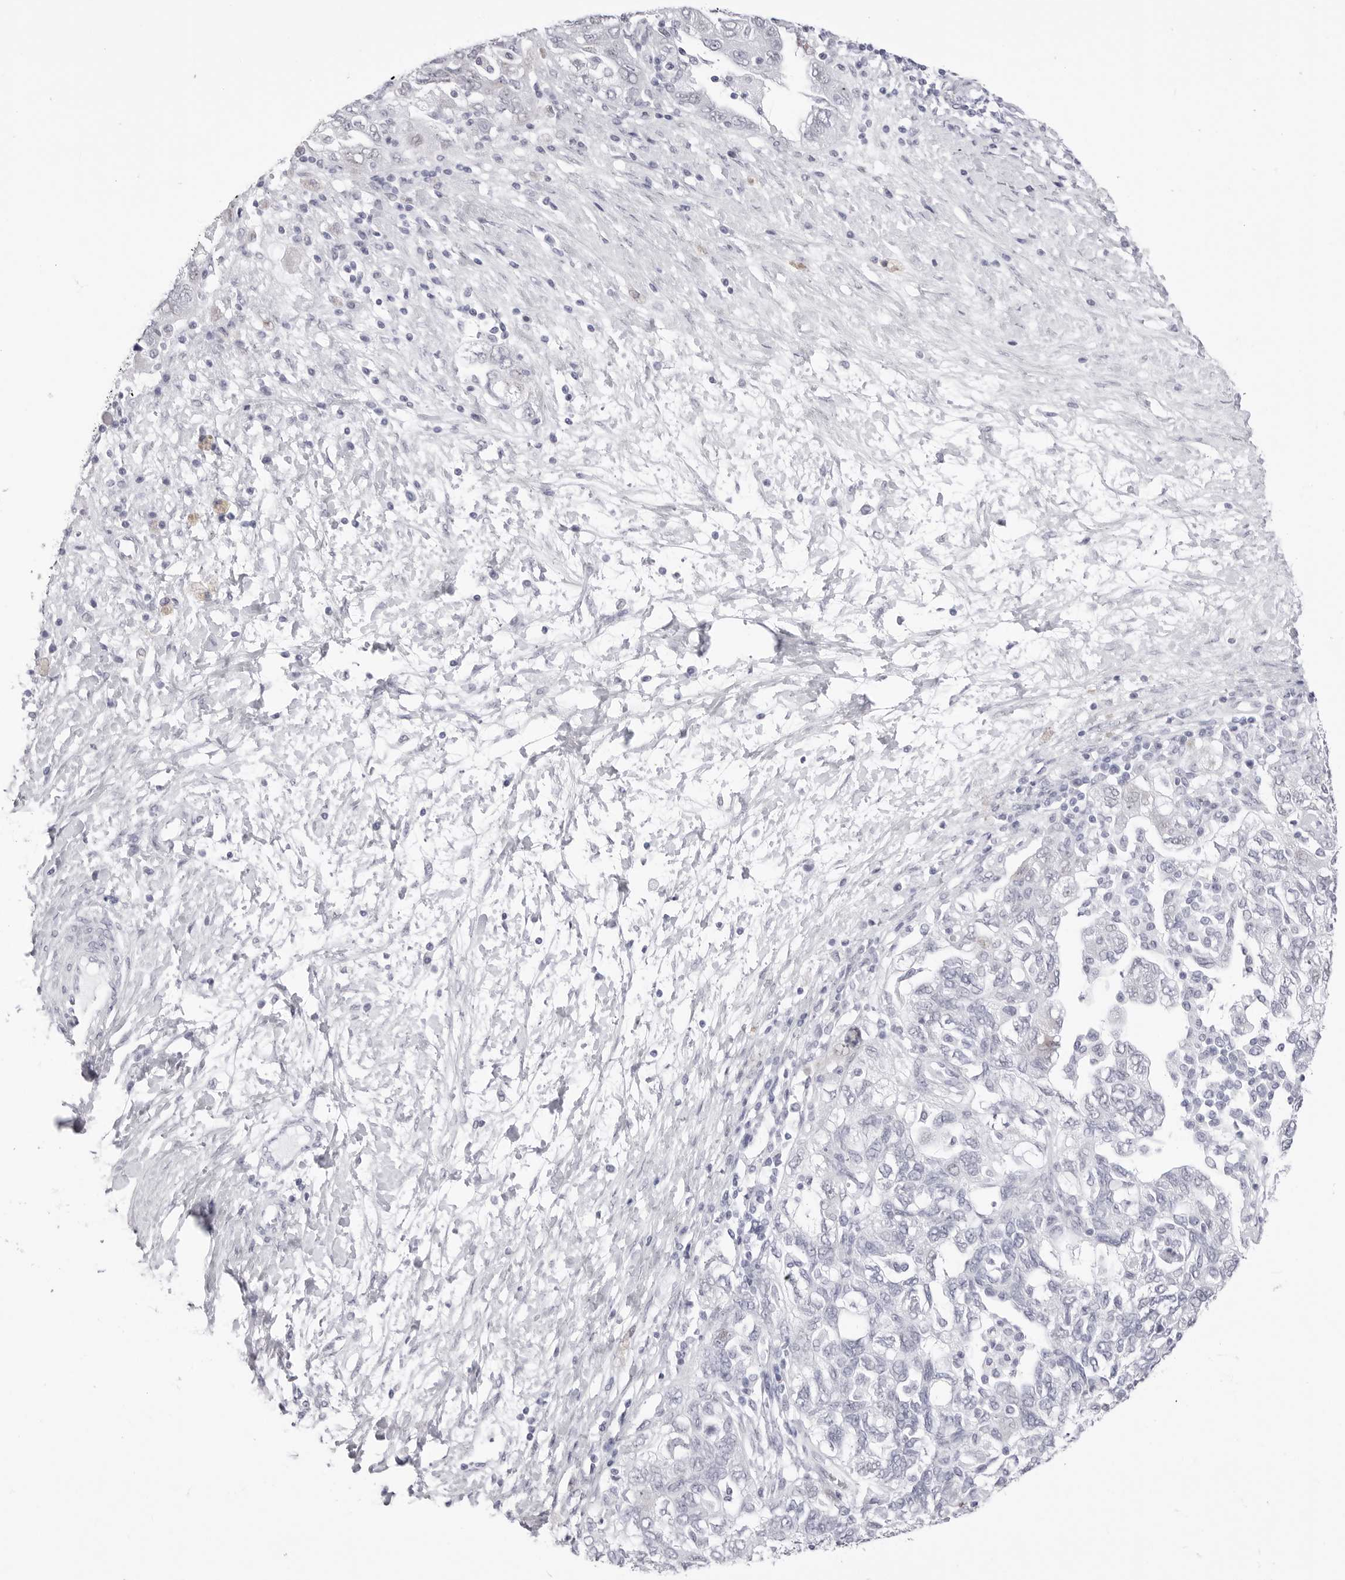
{"staining": {"intensity": "negative", "quantity": "none", "location": "none"}, "tissue": "ovarian cancer", "cell_type": "Tumor cells", "image_type": "cancer", "snomed": [{"axis": "morphology", "description": "Carcinoma, NOS"}, {"axis": "morphology", "description": "Cystadenocarcinoma, serous, NOS"}, {"axis": "topography", "description": "Ovary"}], "caption": "Histopathology image shows no significant protein expression in tumor cells of ovarian cancer (carcinoma).", "gene": "TSSK1B", "patient": {"sex": "female", "age": 69}}